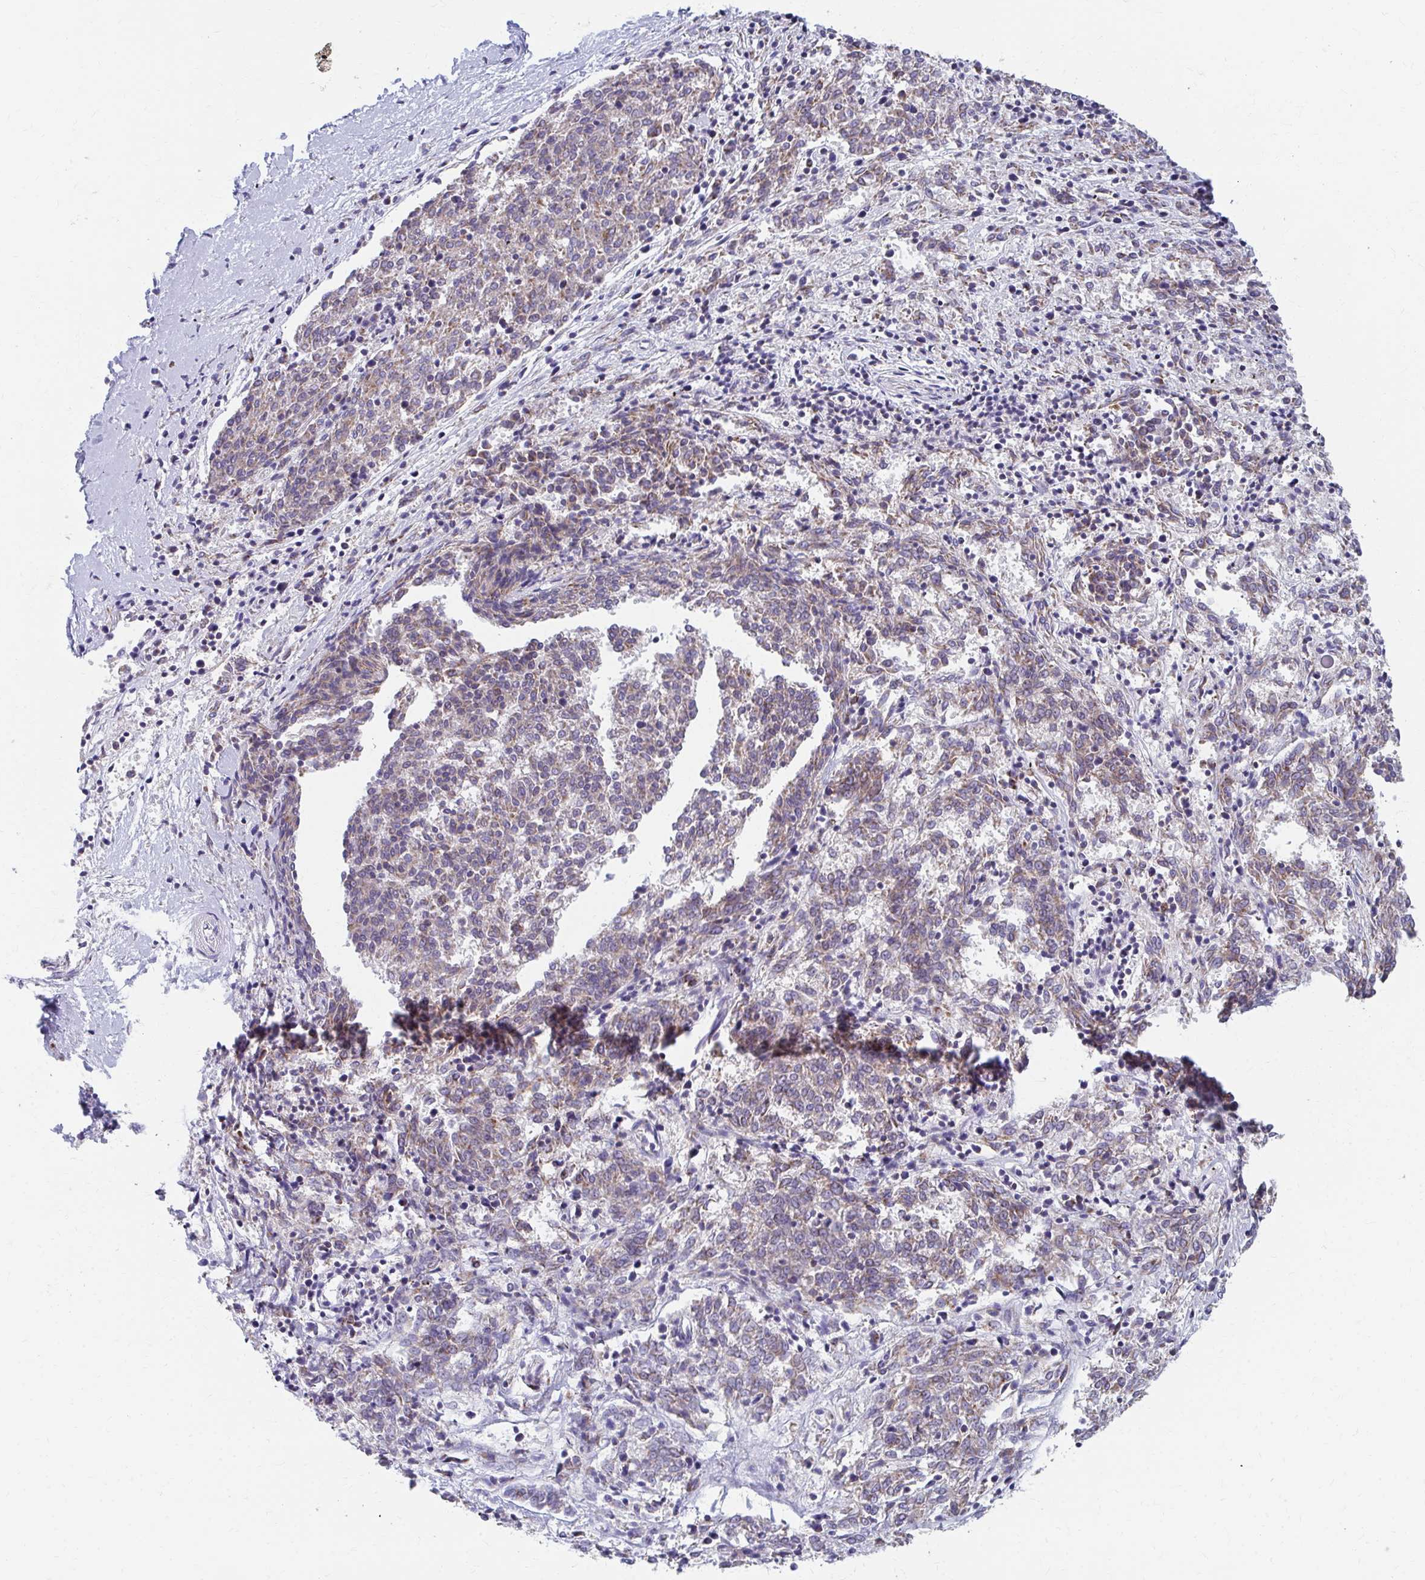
{"staining": {"intensity": "weak", "quantity": ">75%", "location": "cytoplasmic/membranous"}, "tissue": "melanoma", "cell_type": "Tumor cells", "image_type": "cancer", "snomed": [{"axis": "morphology", "description": "Malignant melanoma, NOS"}, {"axis": "topography", "description": "Skin"}], "caption": "Weak cytoplasmic/membranous staining is identified in approximately >75% of tumor cells in melanoma.", "gene": "RCC1L", "patient": {"sex": "female", "age": 72}}